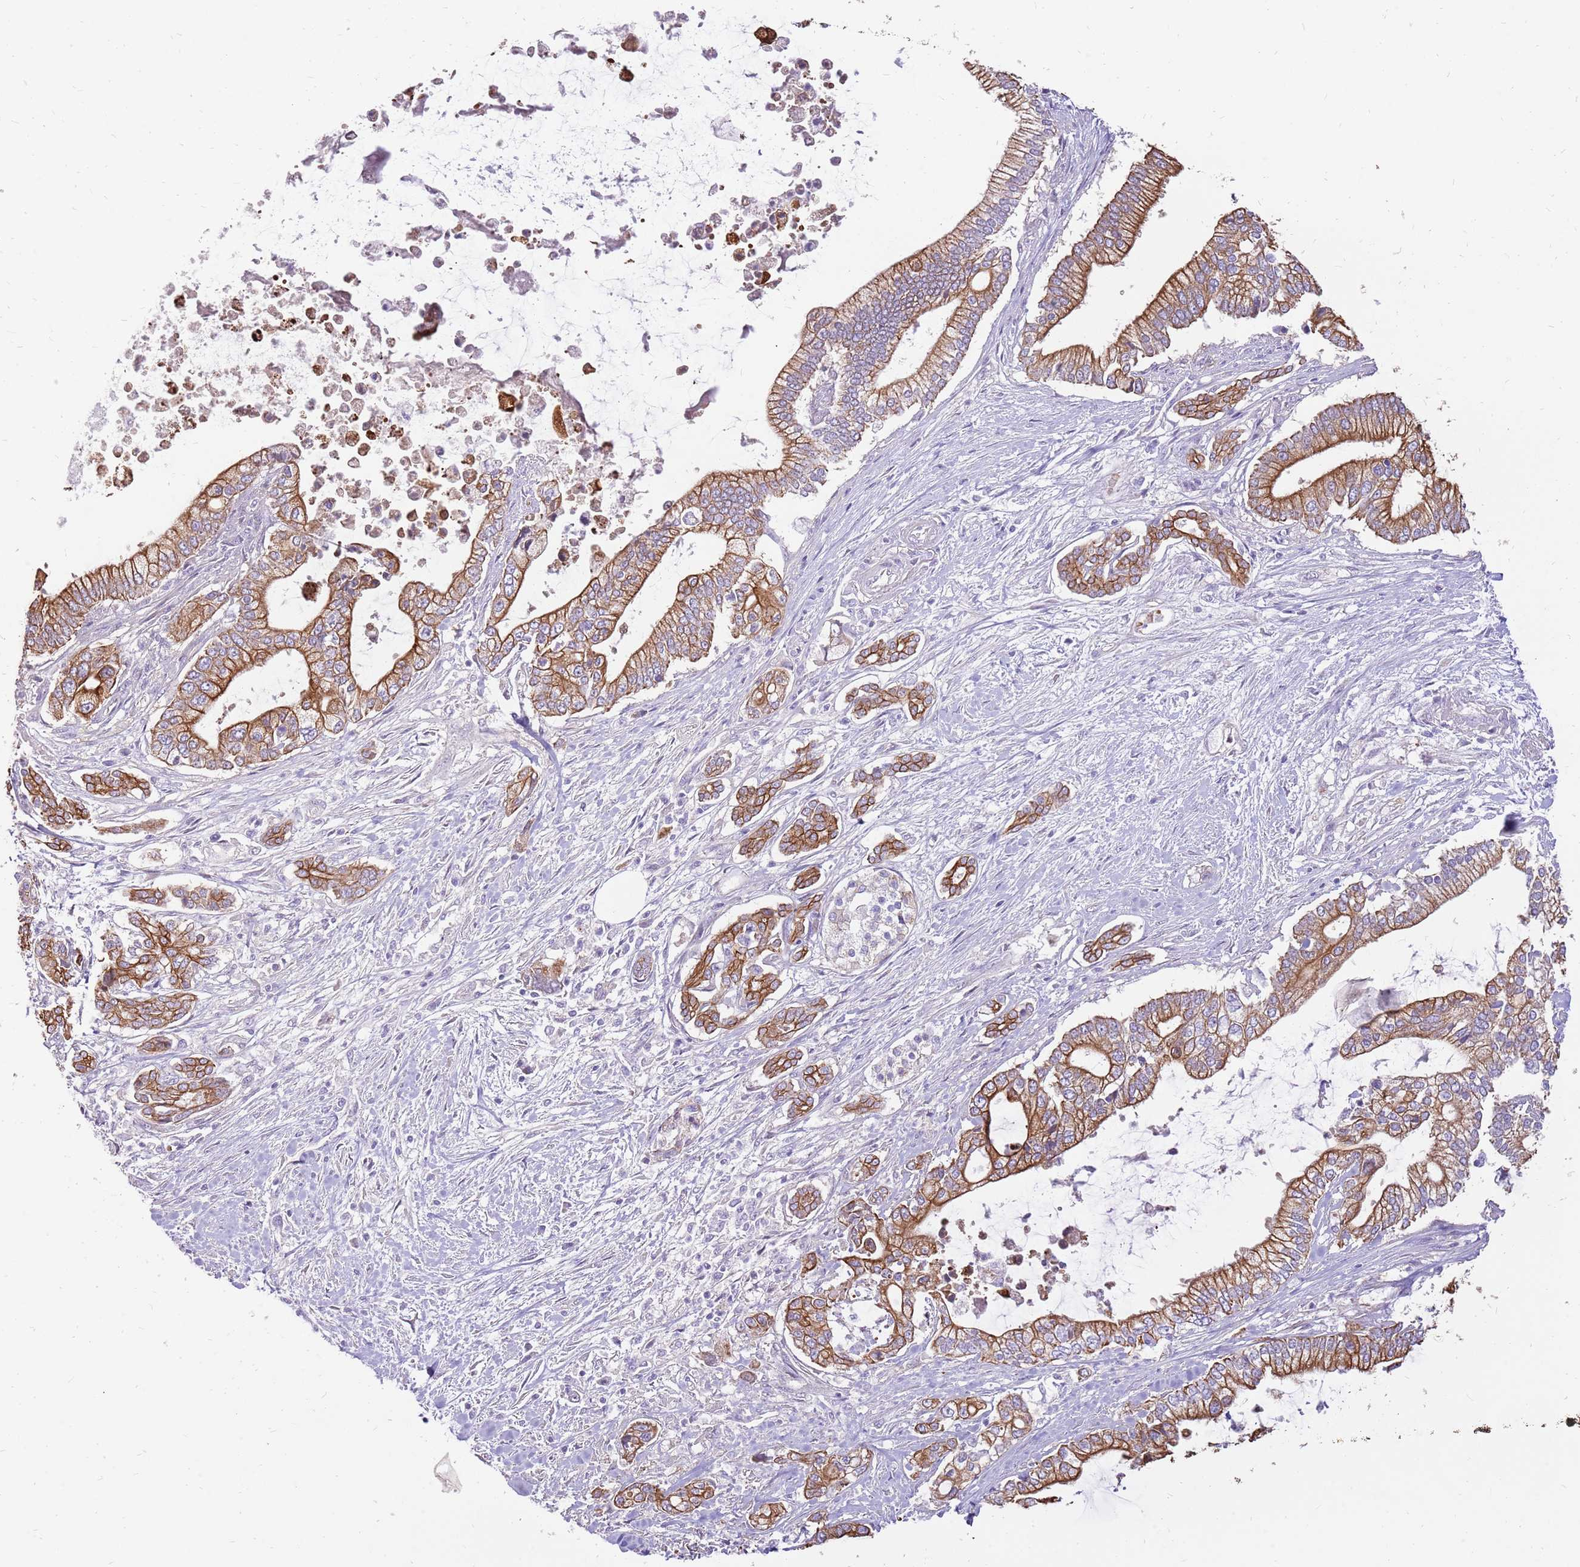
{"staining": {"intensity": "strong", "quantity": "25%-75%", "location": "cytoplasmic/membranous"}, "tissue": "pancreatic cancer", "cell_type": "Tumor cells", "image_type": "cancer", "snomed": [{"axis": "morphology", "description": "Adenocarcinoma, NOS"}, {"axis": "topography", "description": "Pancreas"}], "caption": "Pancreatic cancer (adenocarcinoma) stained with a brown dye exhibits strong cytoplasmic/membranous positive staining in approximately 25%-75% of tumor cells.", "gene": "WASHC4", "patient": {"sex": "male", "age": 69}}